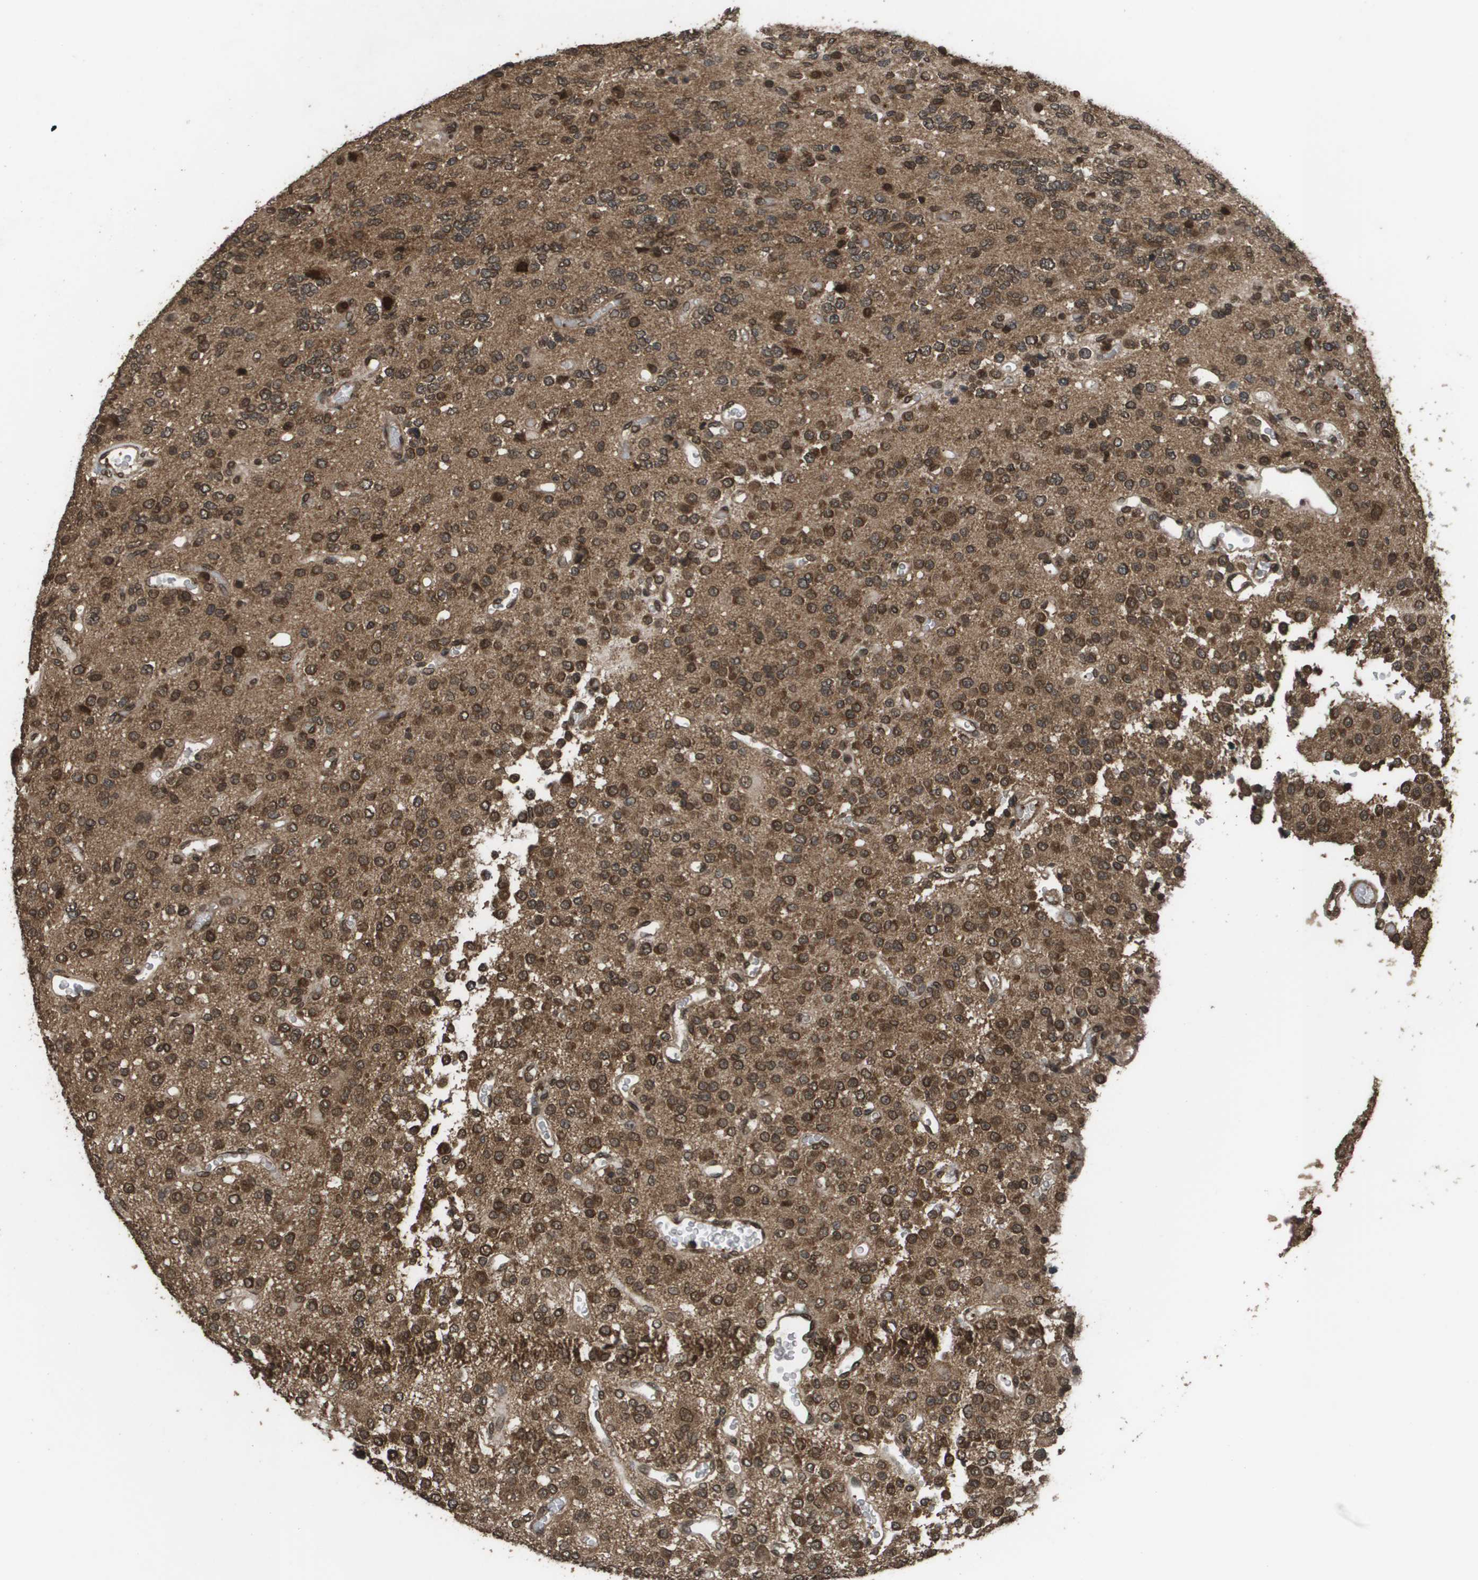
{"staining": {"intensity": "moderate", "quantity": ">75%", "location": "cytoplasmic/membranous,nuclear"}, "tissue": "glioma", "cell_type": "Tumor cells", "image_type": "cancer", "snomed": [{"axis": "morphology", "description": "Glioma, malignant, Low grade"}, {"axis": "topography", "description": "Brain"}], "caption": "This image displays IHC staining of glioma, with medium moderate cytoplasmic/membranous and nuclear expression in about >75% of tumor cells.", "gene": "AXIN2", "patient": {"sex": "male", "age": 38}}